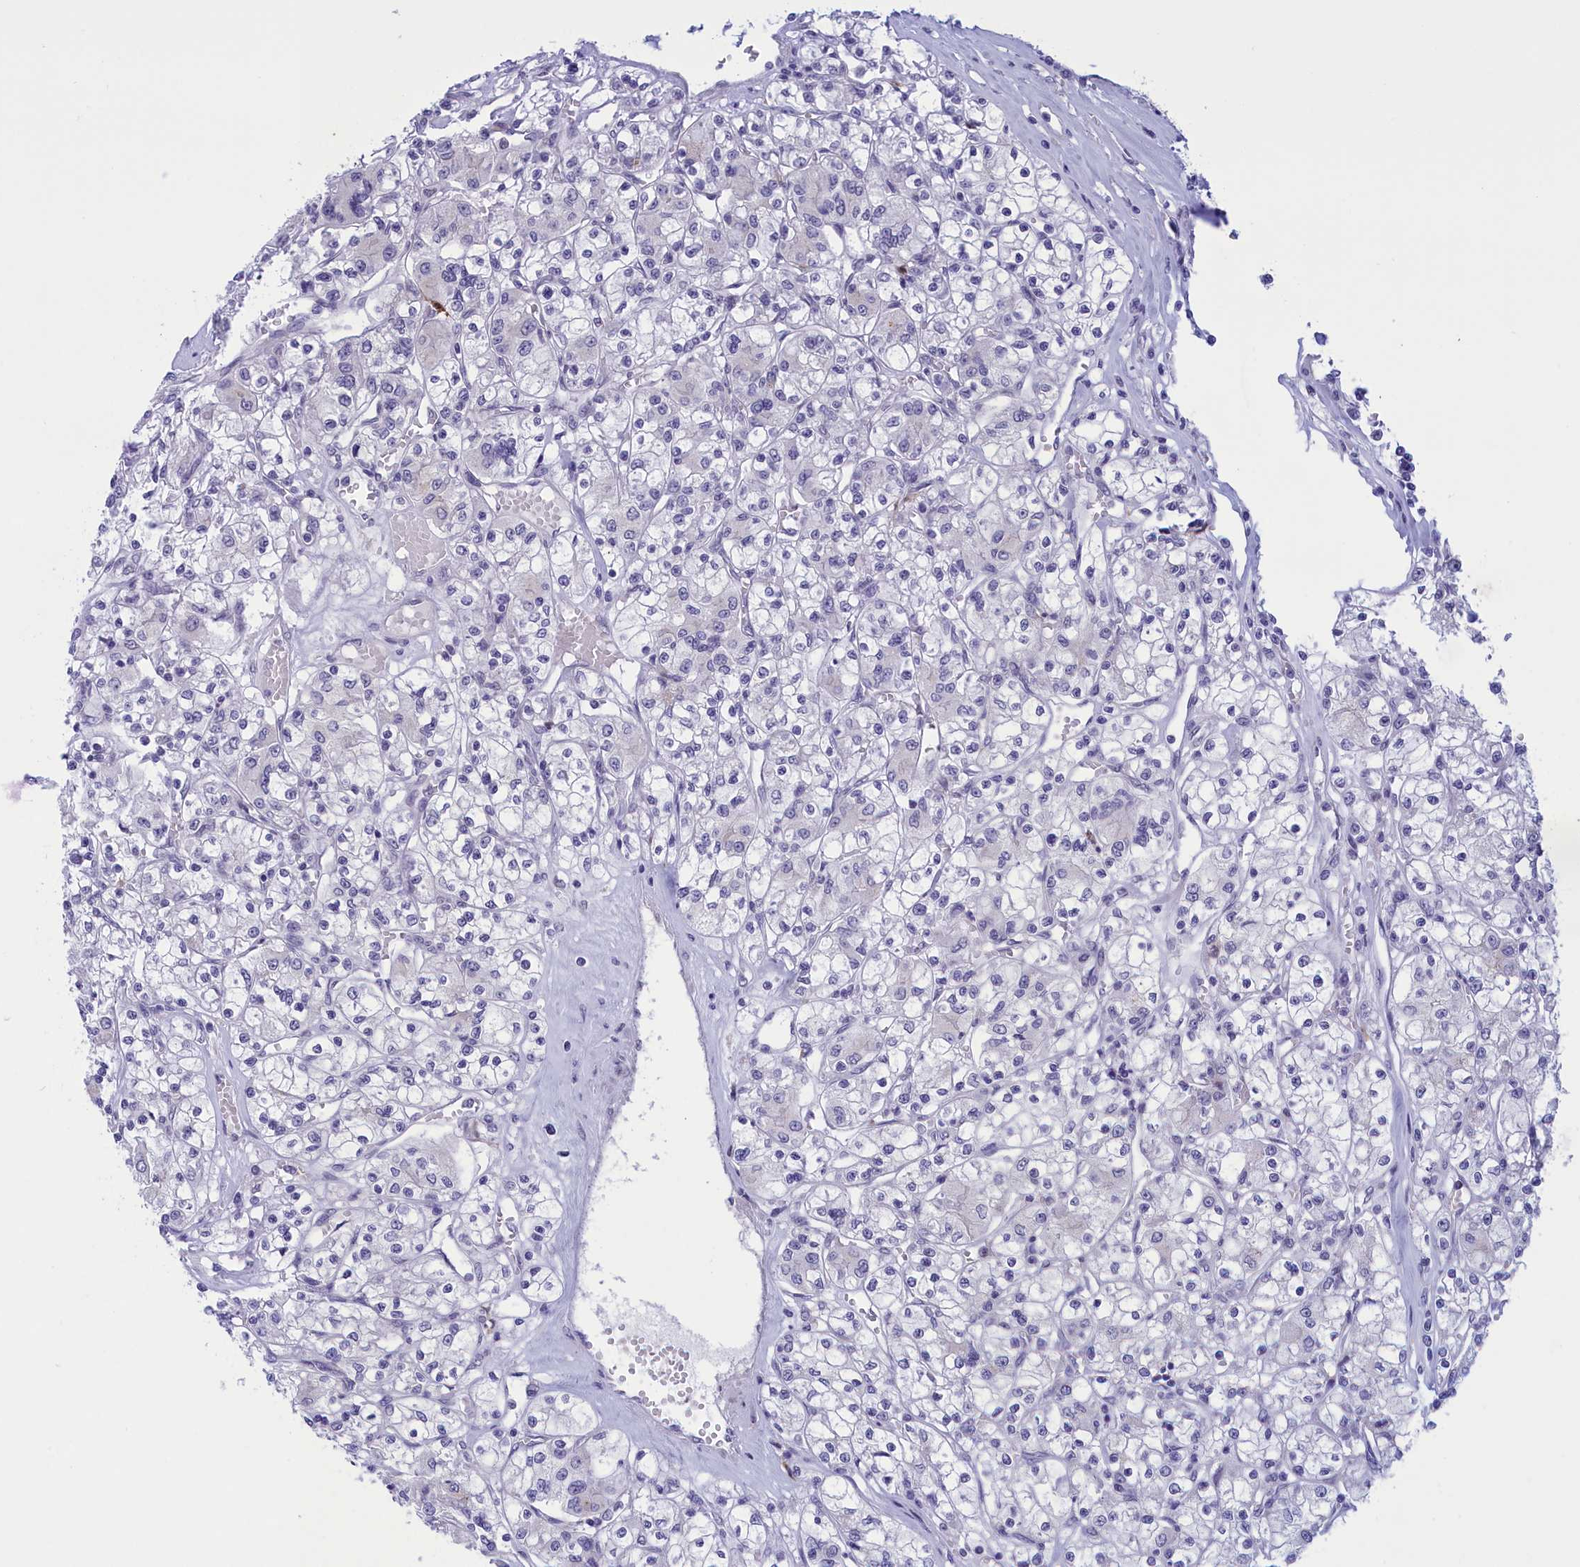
{"staining": {"intensity": "negative", "quantity": "none", "location": "none"}, "tissue": "renal cancer", "cell_type": "Tumor cells", "image_type": "cancer", "snomed": [{"axis": "morphology", "description": "Adenocarcinoma, NOS"}, {"axis": "topography", "description": "Kidney"}], "caption": "Immunohistochemistry of human renal cancer displays no staining in tumor cells. (Stains: DAB immunohistochemistry with hematoxylin counter stain, Microscopy: brightfield microscopy at high magnification).", "gene": "ELOA2", "patient": {"sex": "female", "age": 59}}